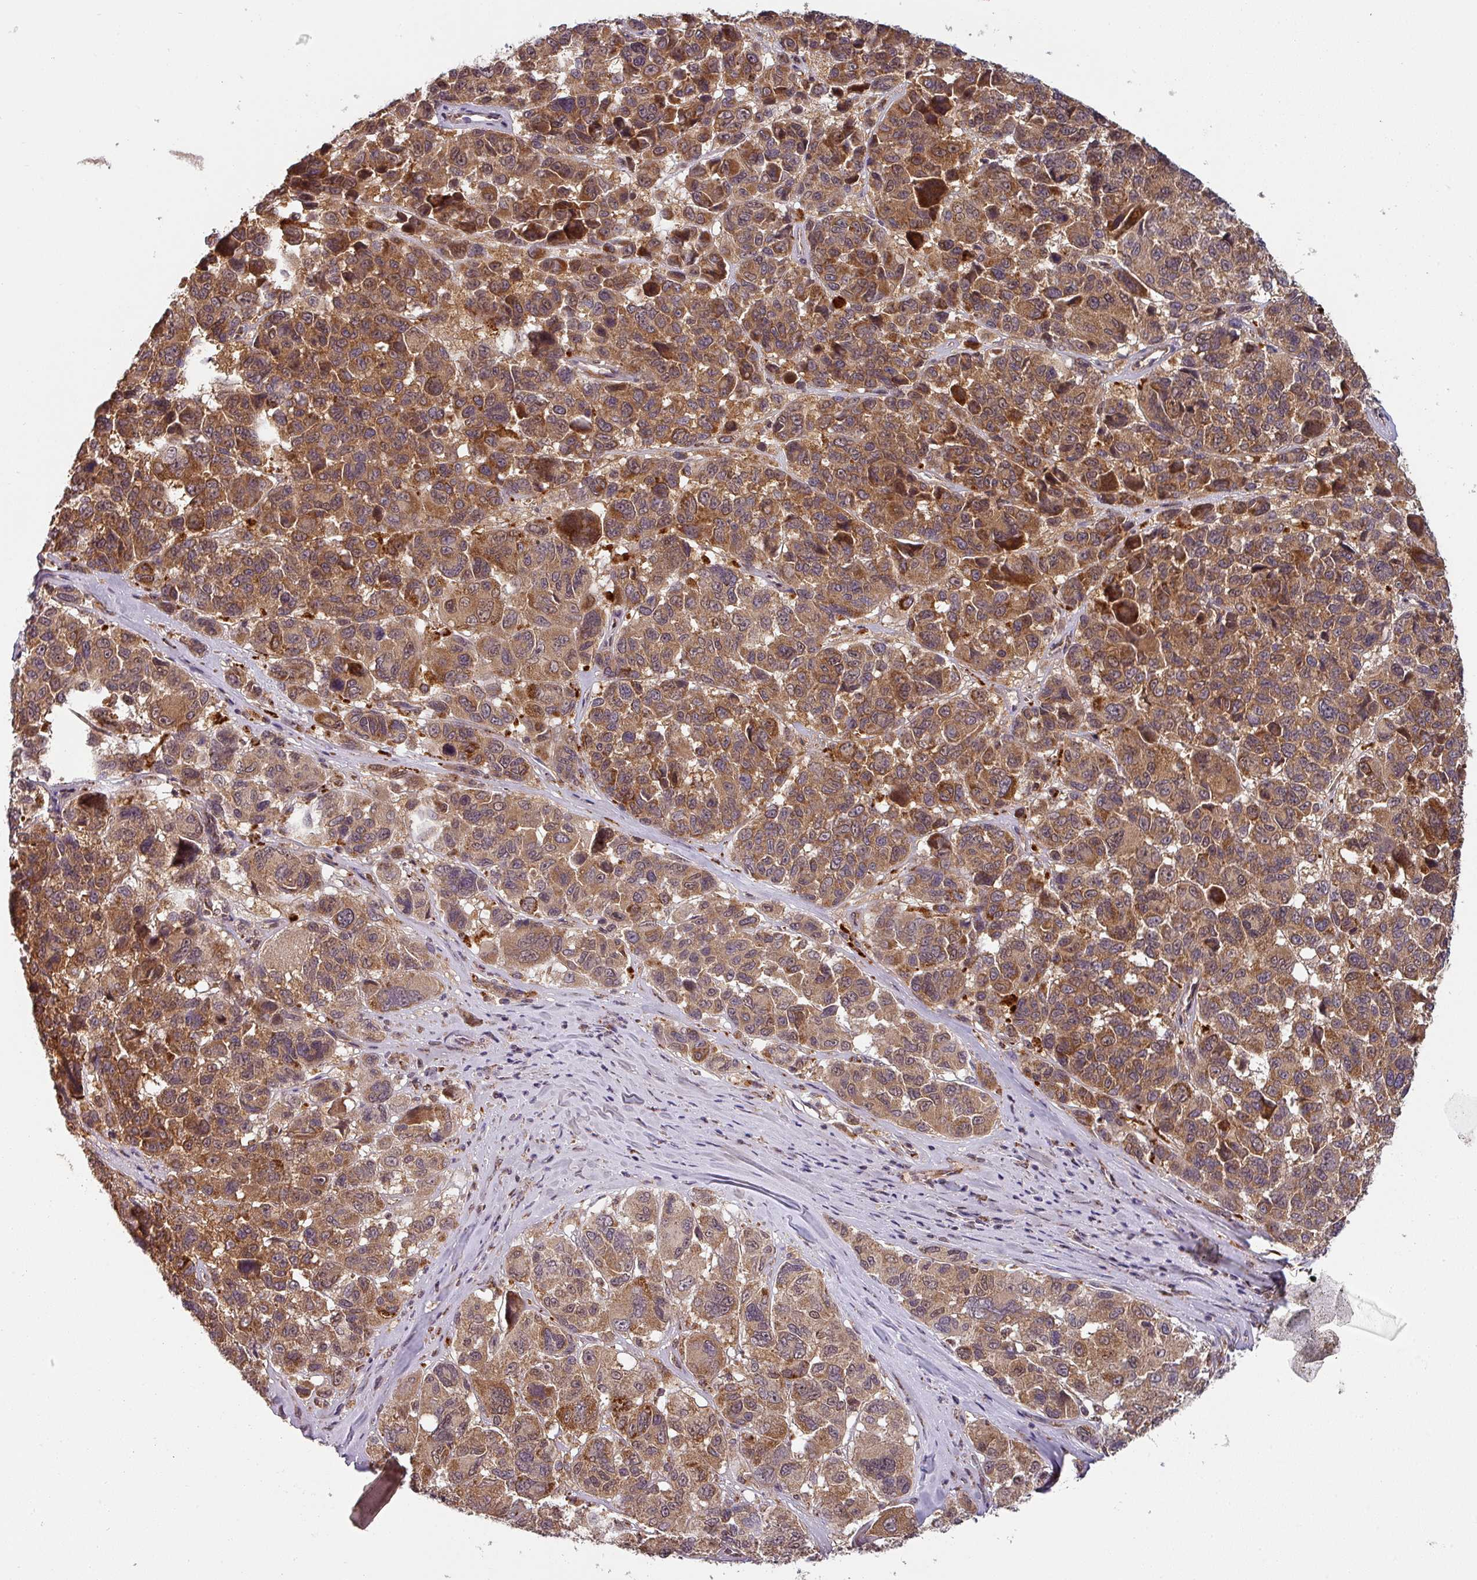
{"staining": {"intensity": "strong", "quantity": ">75%", "location": "cytoplasmic/membranous,nuclear"}, "tissue": "melanoma", "cell_type": "Tumor cells", "image_type": "cancer", "snomed": [{"axis": "morphology", "description": "Malignant melanoma, NOS"}, {"axis": "topography", "description": "Skin"}], "caption": "Strong cytoplasmic/membranous and nuclear protein staining is appreciated in about >75% of tumor cells in malignant melanoma.", "gene": "MRPS16", "patient": {"sex": "female", "age": 66}}